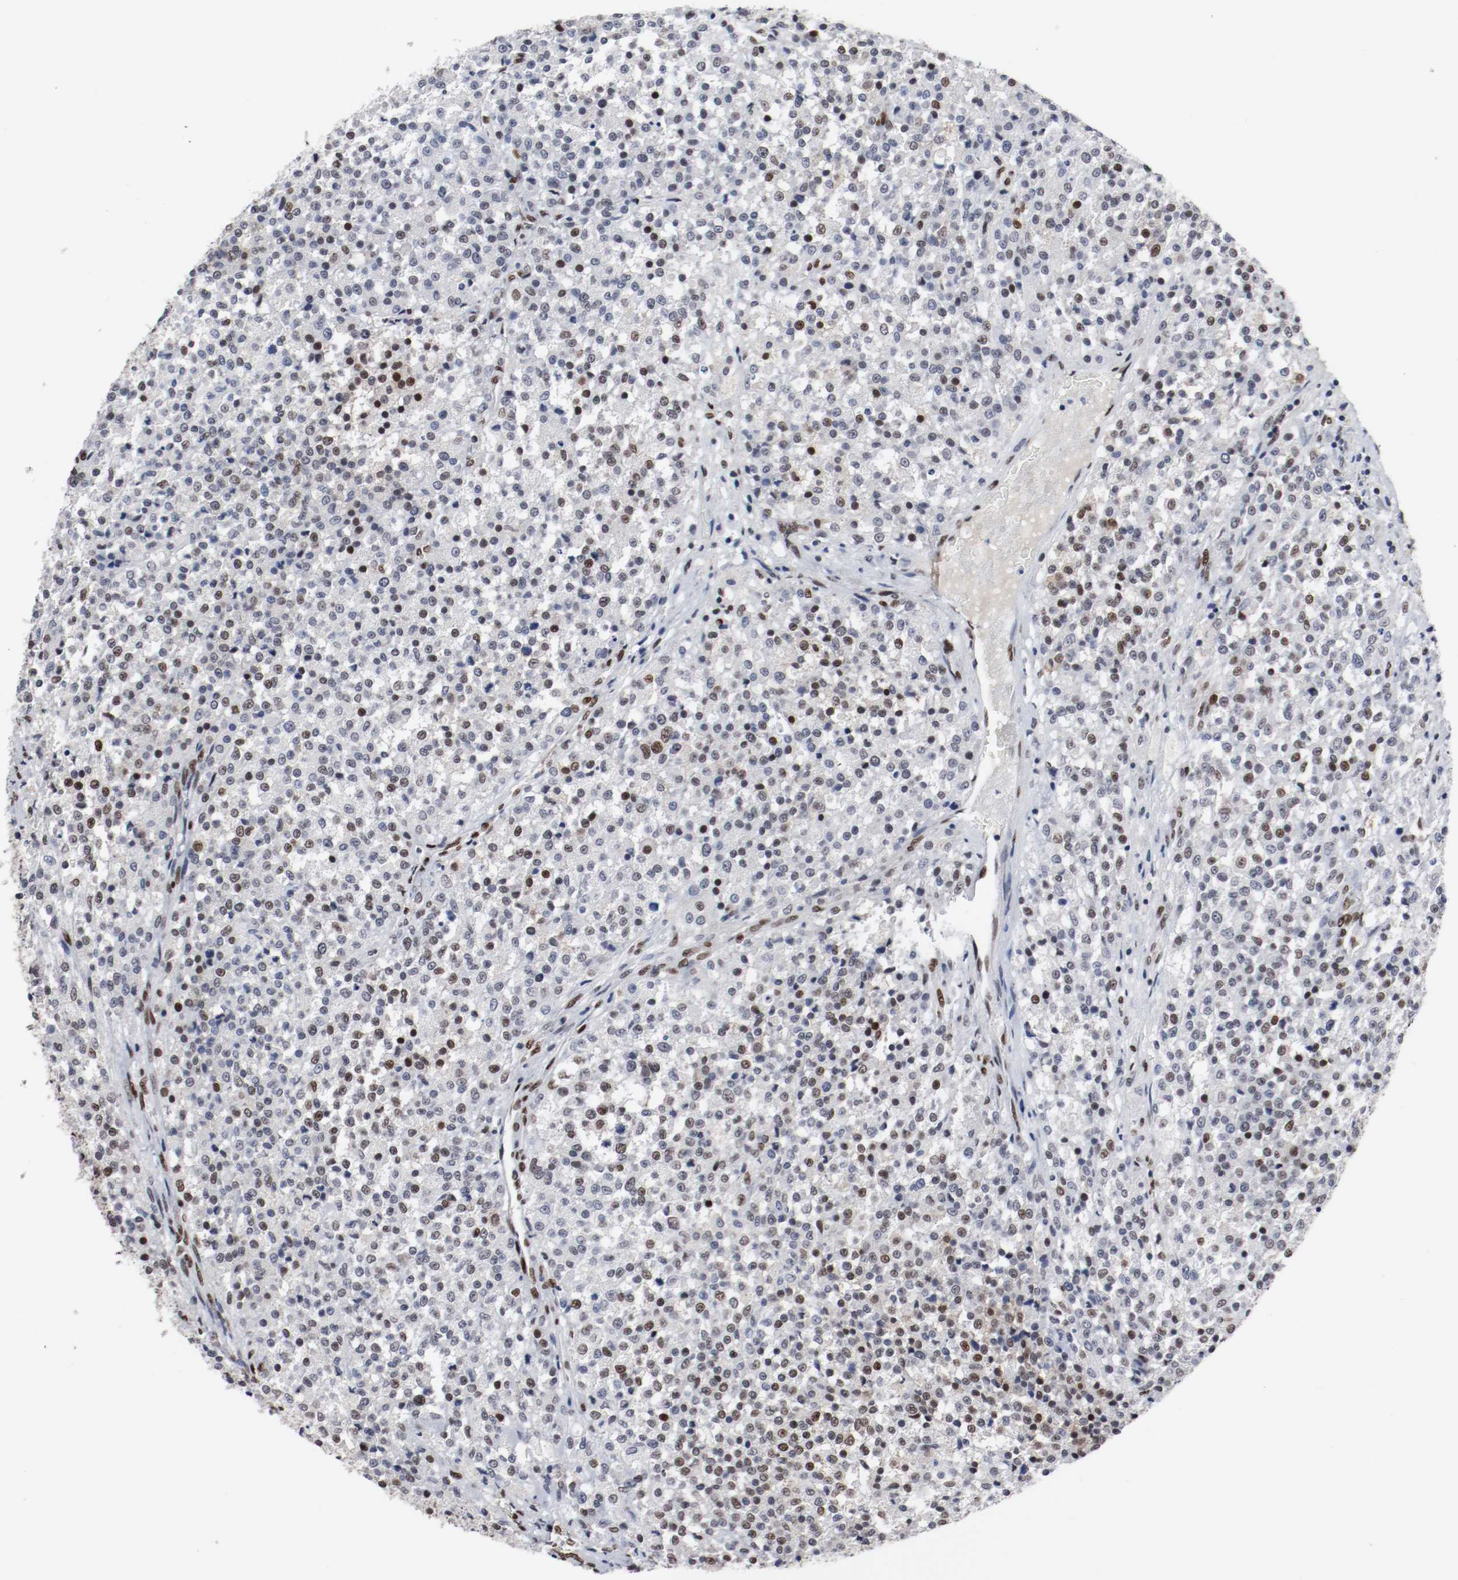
{"staining": {"intensity": "moderate", "quantity": "25%-75%", "location": "nuclear"}, "tissue": "testis cancer", "cell_type": "Tumor cells", "image_type": "cancer", "snomed": [{"axis": "morphology", "description": "Seminoma, NOS"}, {"axis": "topography", "description": "Testis"}], "caption": "This is a photomicrograph of IHC staining of testis cancer (seminoma), which shows moderate positivity in the nuclear of tumor cells.", "gene": "MEF2D", "patient": {"sex": "male", "age": 59}}